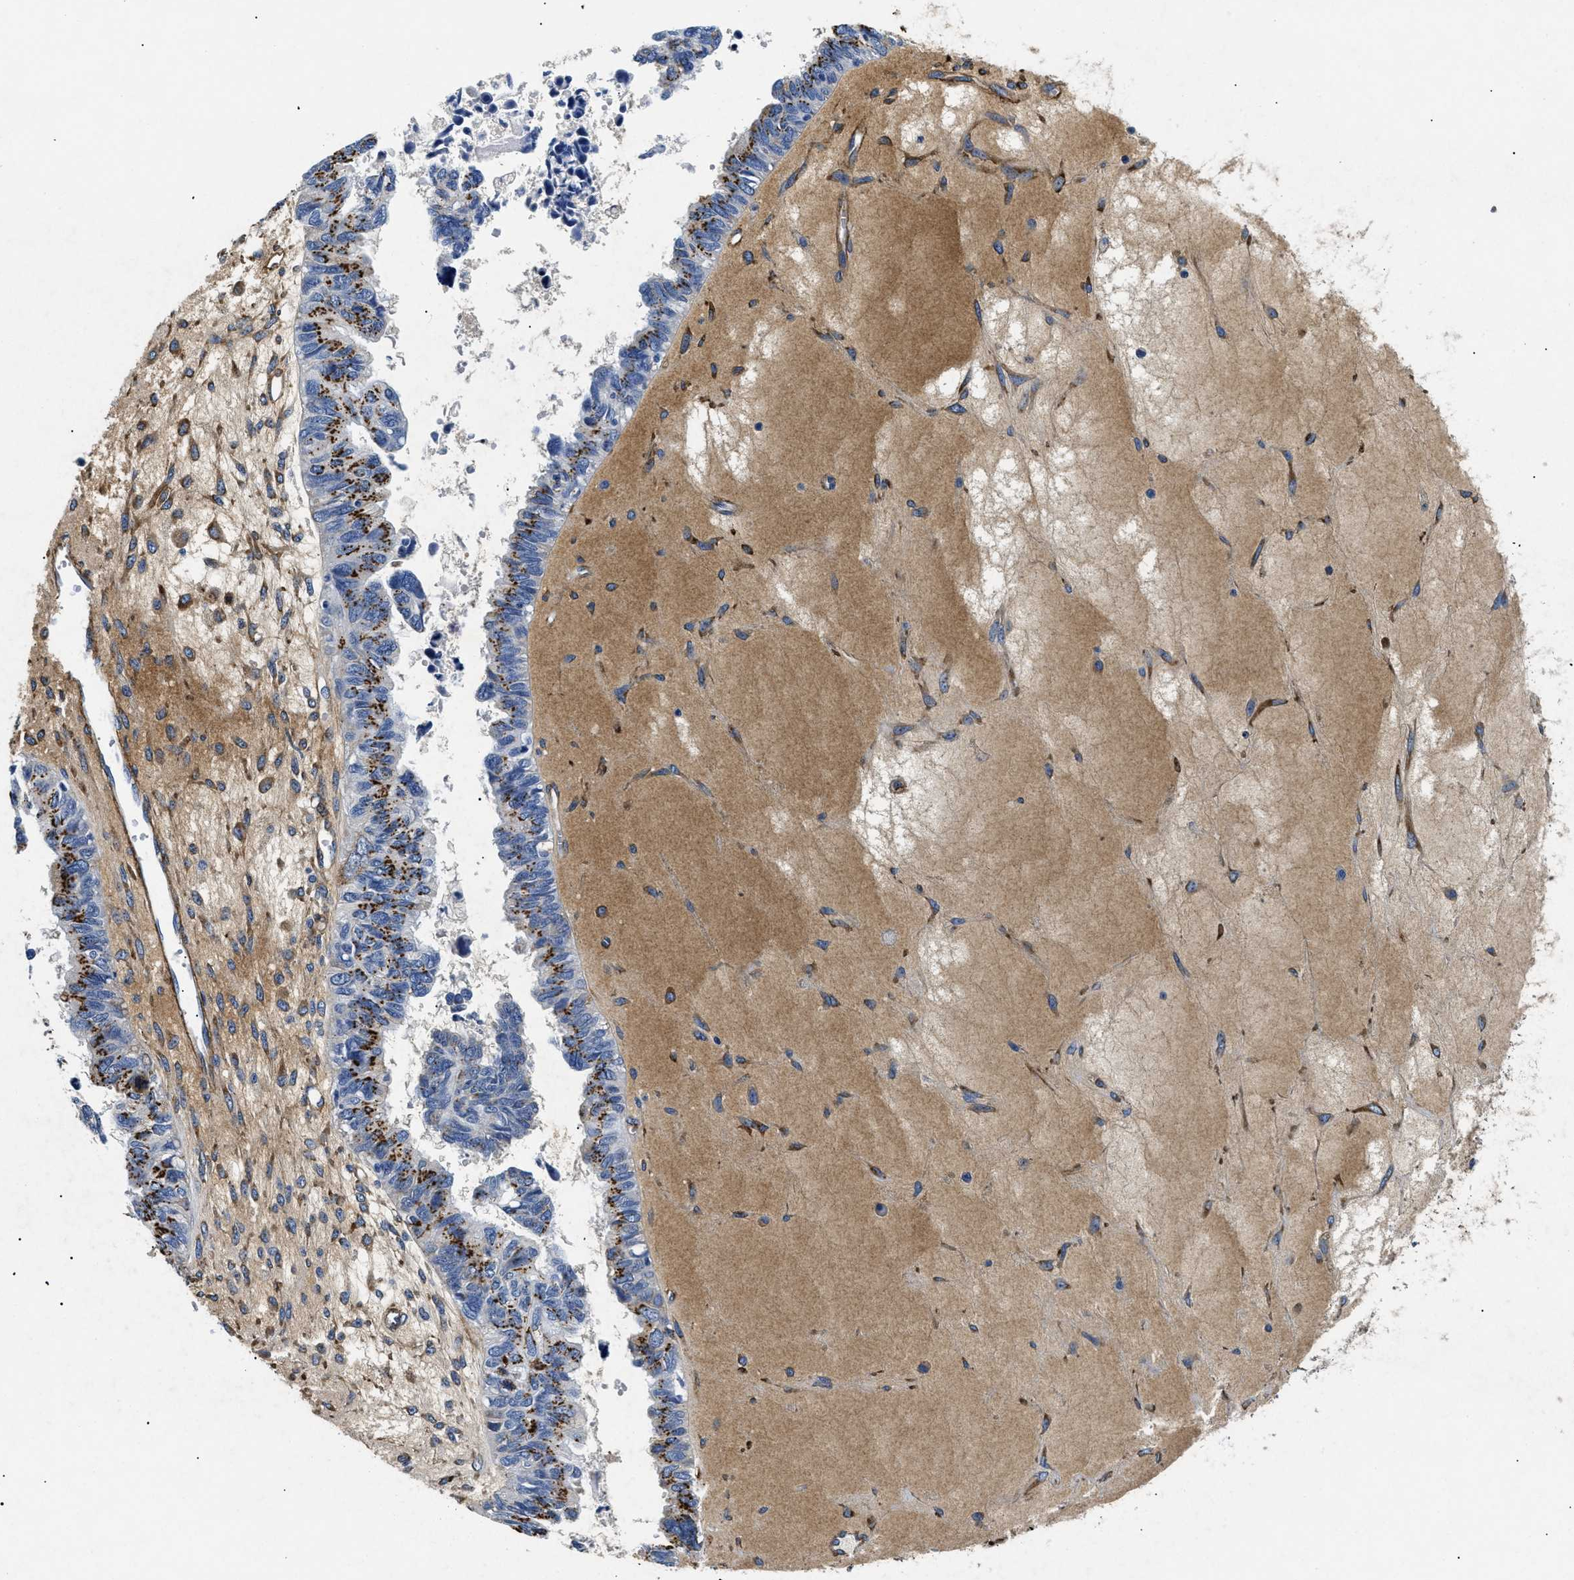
{"staining": {"intensity": "strong", "quantity": ">75%", "location": "cytoplasmic/membranous"}, "tissue": "ovarian cancer", "cell_type": "Tumor cells", "image_type": "cancer", "snomed": [{"axis": "morphology", "description": "Cystadenocarcinoma, serous, NOS"}, {"axis": "topography", "description": "Ovary"}], "caption": "Human serous cystadenocarcinoma (ovarian) stained with a protein marker demonstrates strong staining in tumor cells.", "gene": "LAMA3", "patient": {"sex": "female", "age": 79}}